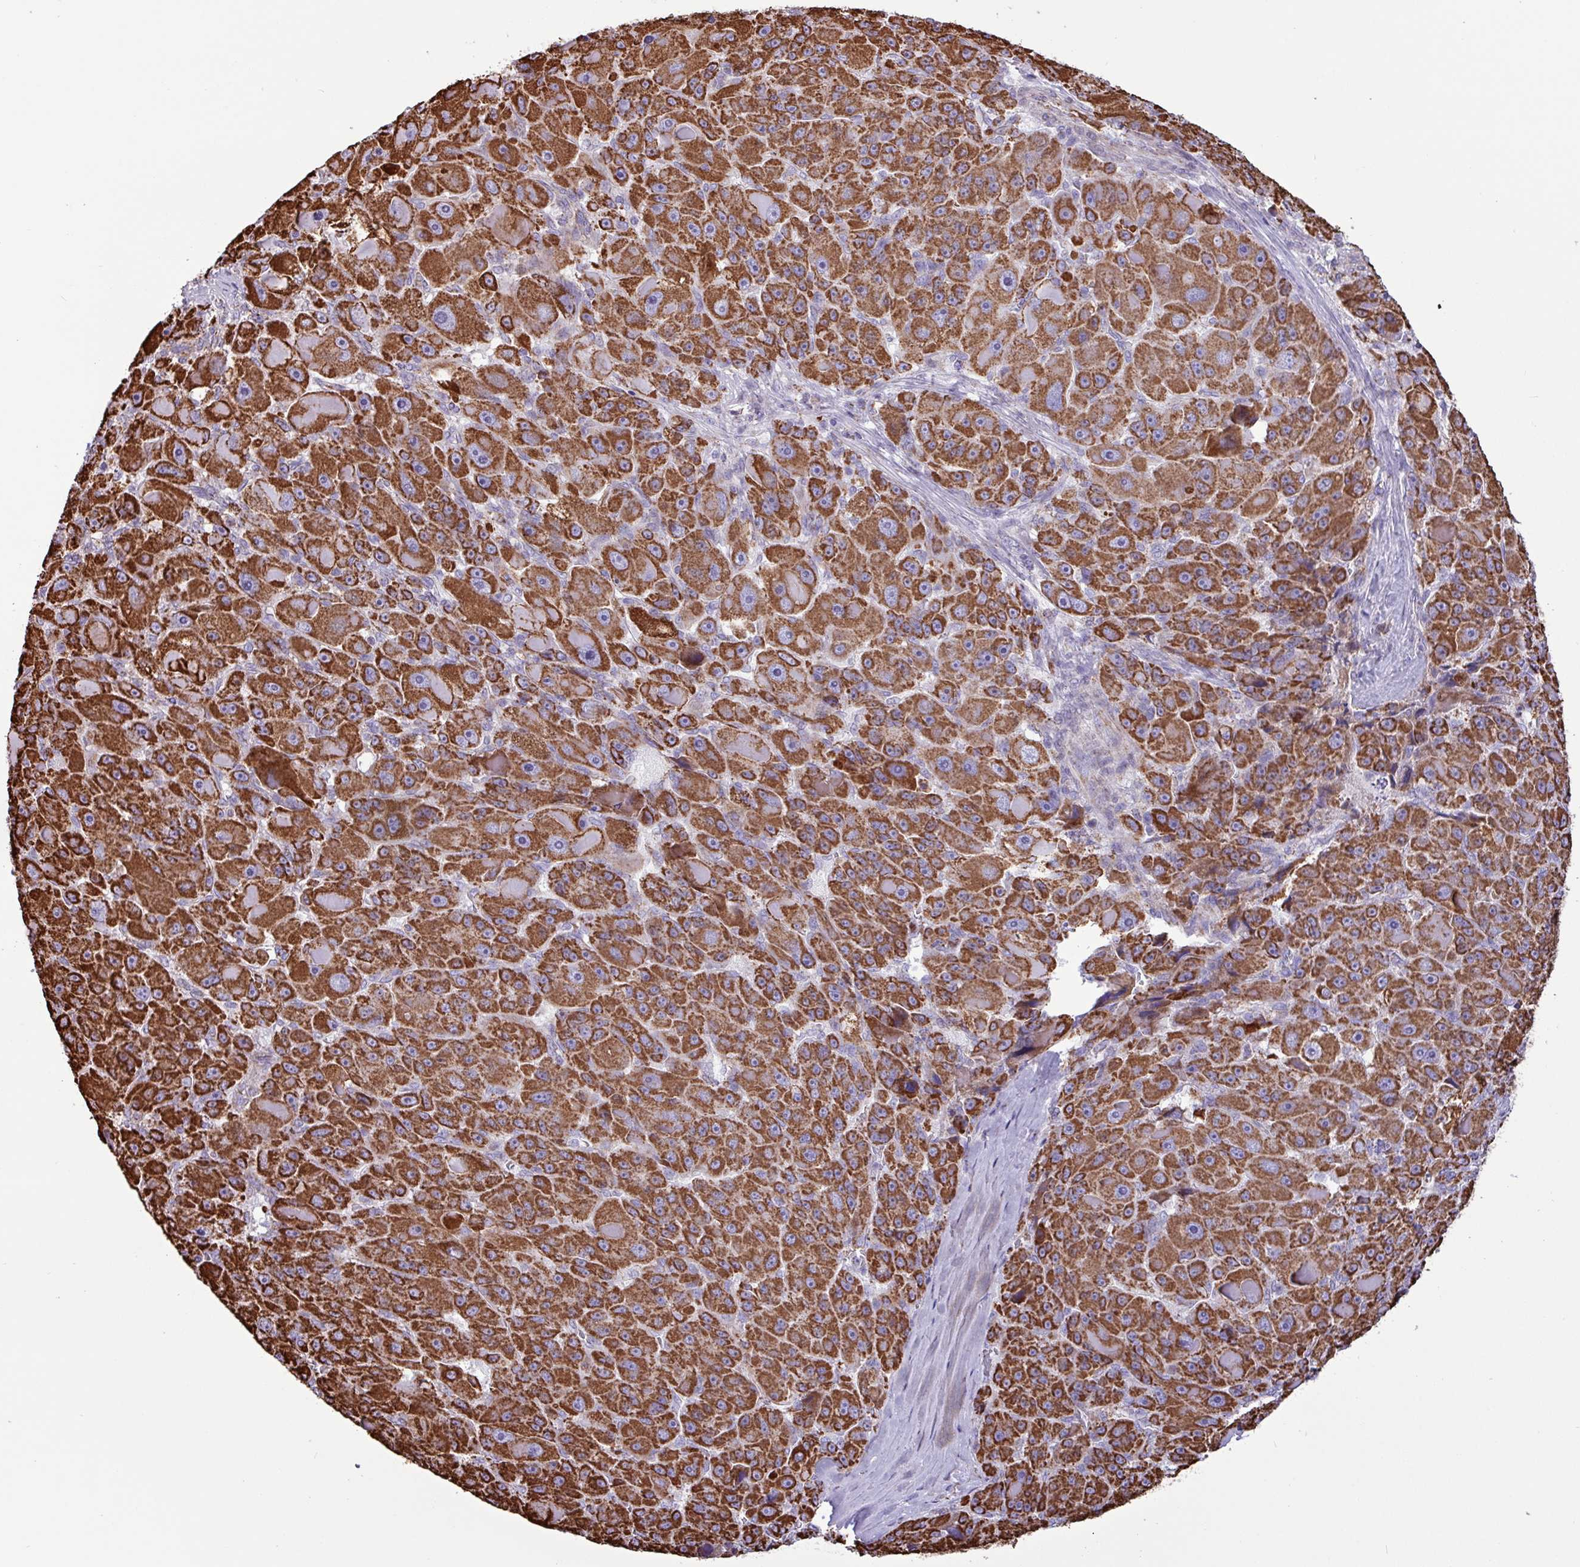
{"staining": {"intensity": "strong", "quantity": ">75%", "location": "cytoplasmic/membranous"}, "tissue": "liver cancer", "cell_type": "Tumor cells", "image_type": "cancer", "snomed": [{"axis": "morphology", "description": "Carcinoma, Hepatocellular, NOS"}, {"axis": "topography", "description": "Liver"}], "caption": "Immunohistochemical staining of liver cancer exhibits high levels of strong cytoplasmic/membranous positivity in approximately >75% of tumor cells.", "gene": "RTL3", "patient": {"sex": "male", "age": 76}}